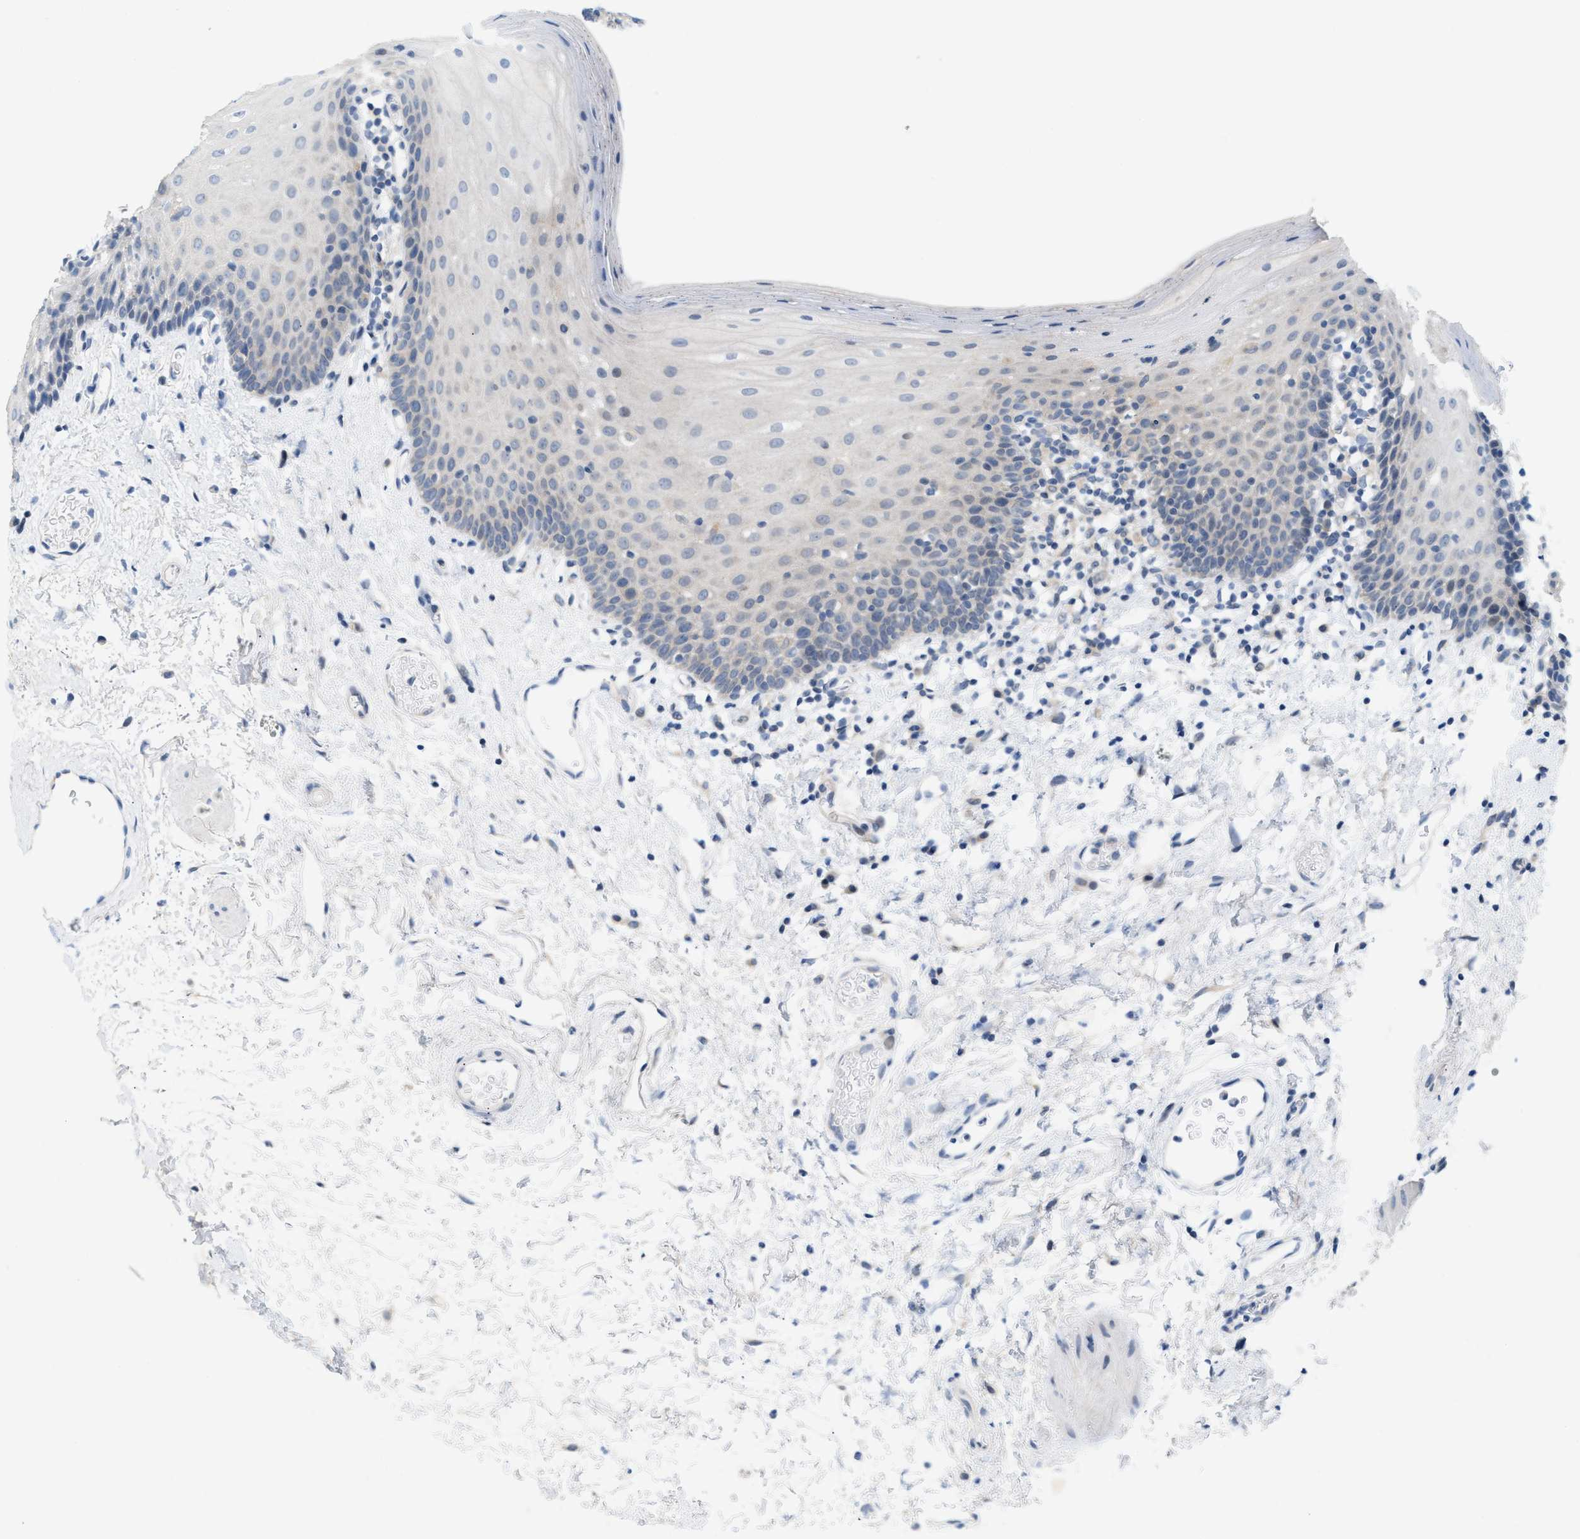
{"staining": {"intensity": "negative", "quantity": "none", "location": "none"}, "tissue": "oral mucosa", "cell_type": "Squamous epithelial cells", "image_type": "normal", "snomed": [{"axis": "morphology", "description": "Normal tissue, NOS"}, {"axis": "topography", "description": "Oral tissue"}], "caption": "This is an IHC micrograph of normal human oral mucosa. There is no staining in squamous epithelial cells.", "gene": "WIPI2", "patient": {"sex": "male", "age": 66}}